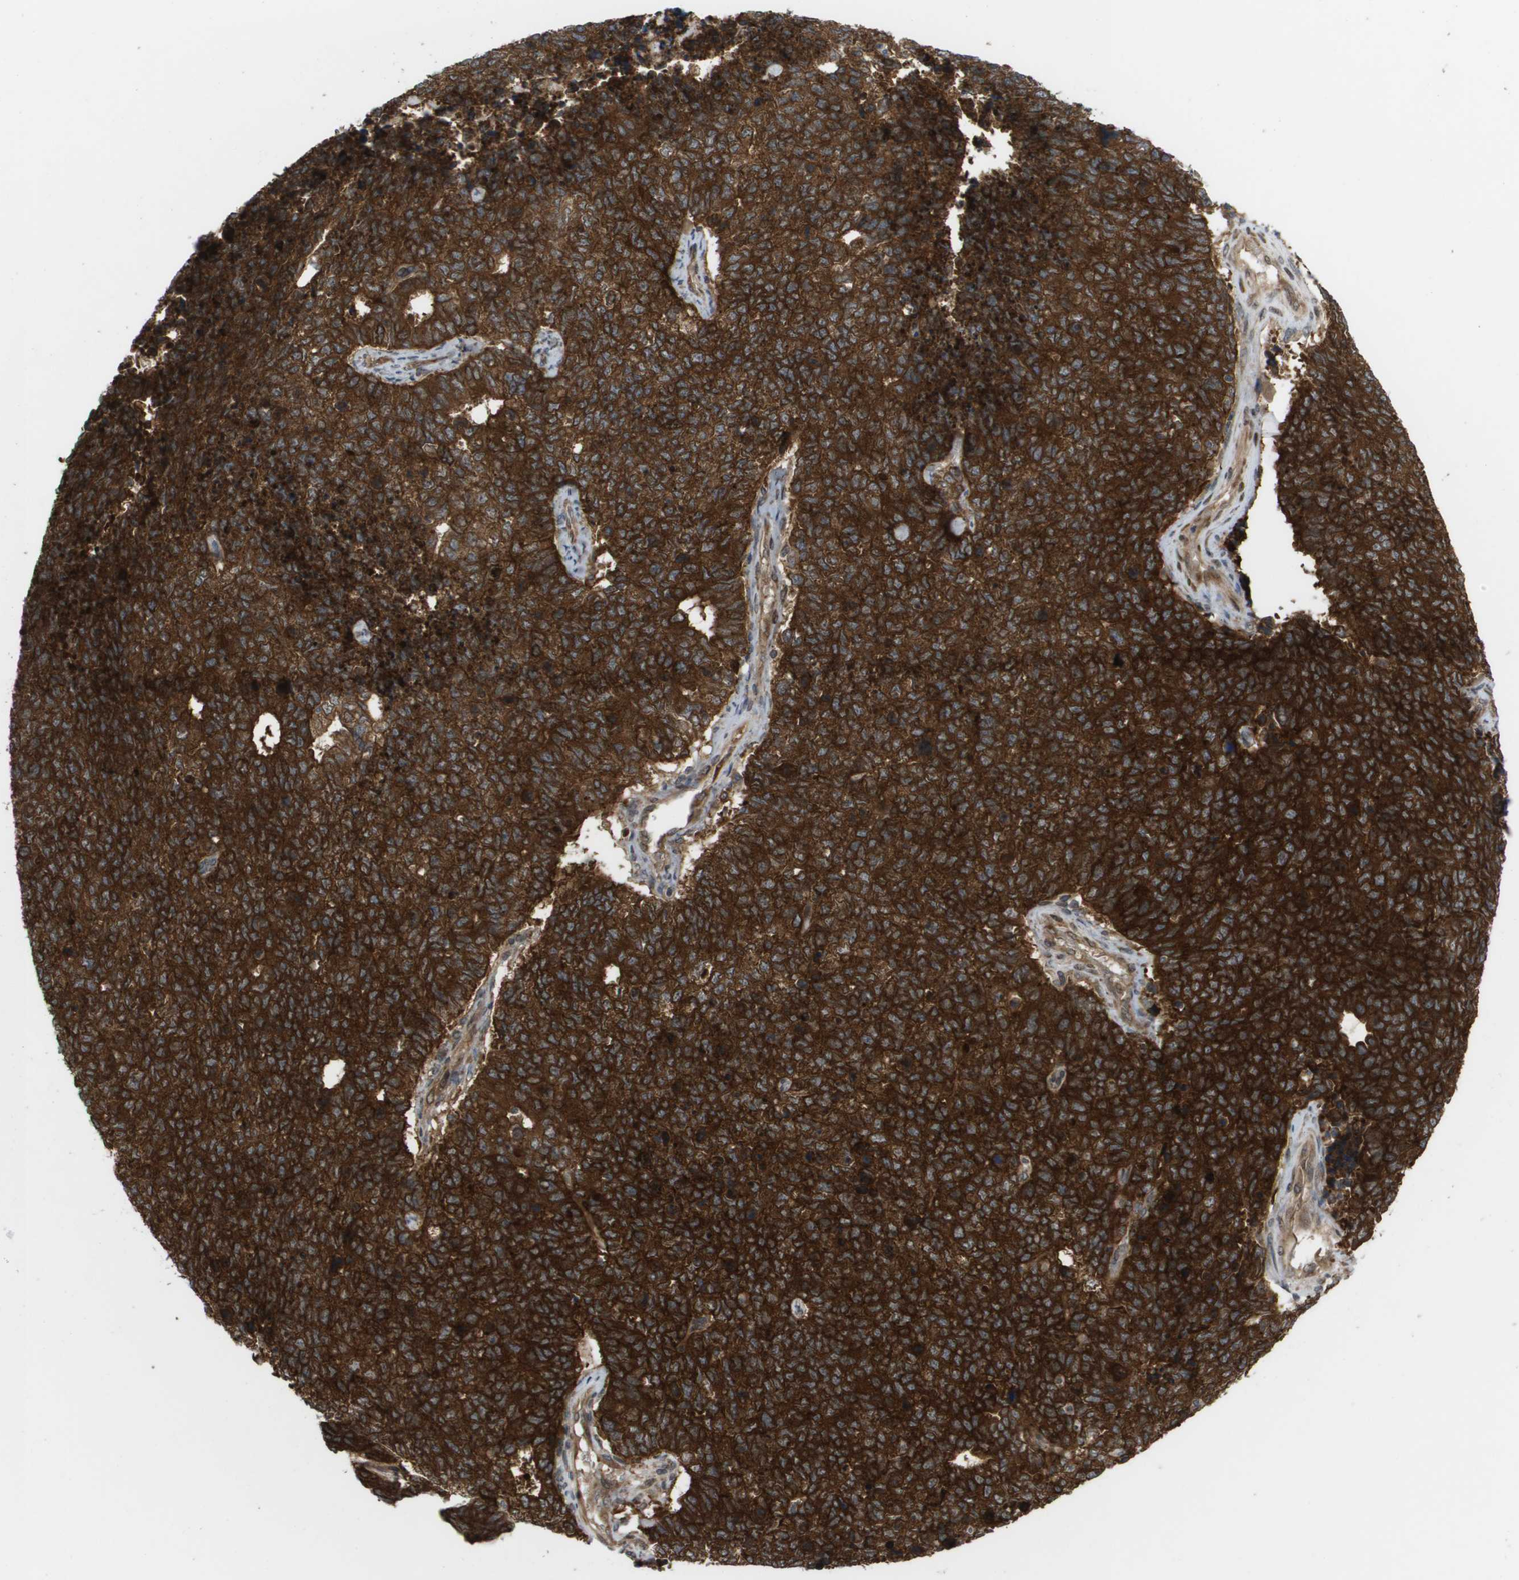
{"staining": {"intensity": "strong", "quantity": ">75%", "location": "cytoplasmic/membranous,nuclear"}, "tissue": "cervical cancer", "cell_type": "Tumor cells", "image_type": "cancer", "snomed": [{"axis": "morphology", "description": "Squamous cell carcinoma, NOS"}, {"axis": "topography", "description": "Cervix"}], "caption": "Human cervical cancer stained with a brown dye shows strong cytoplasmic/membranous and nuclear positive staining in about >75% of tumor cells.", "gene": "CTPS2", "patient": {"sex": "female", "age": 63}}